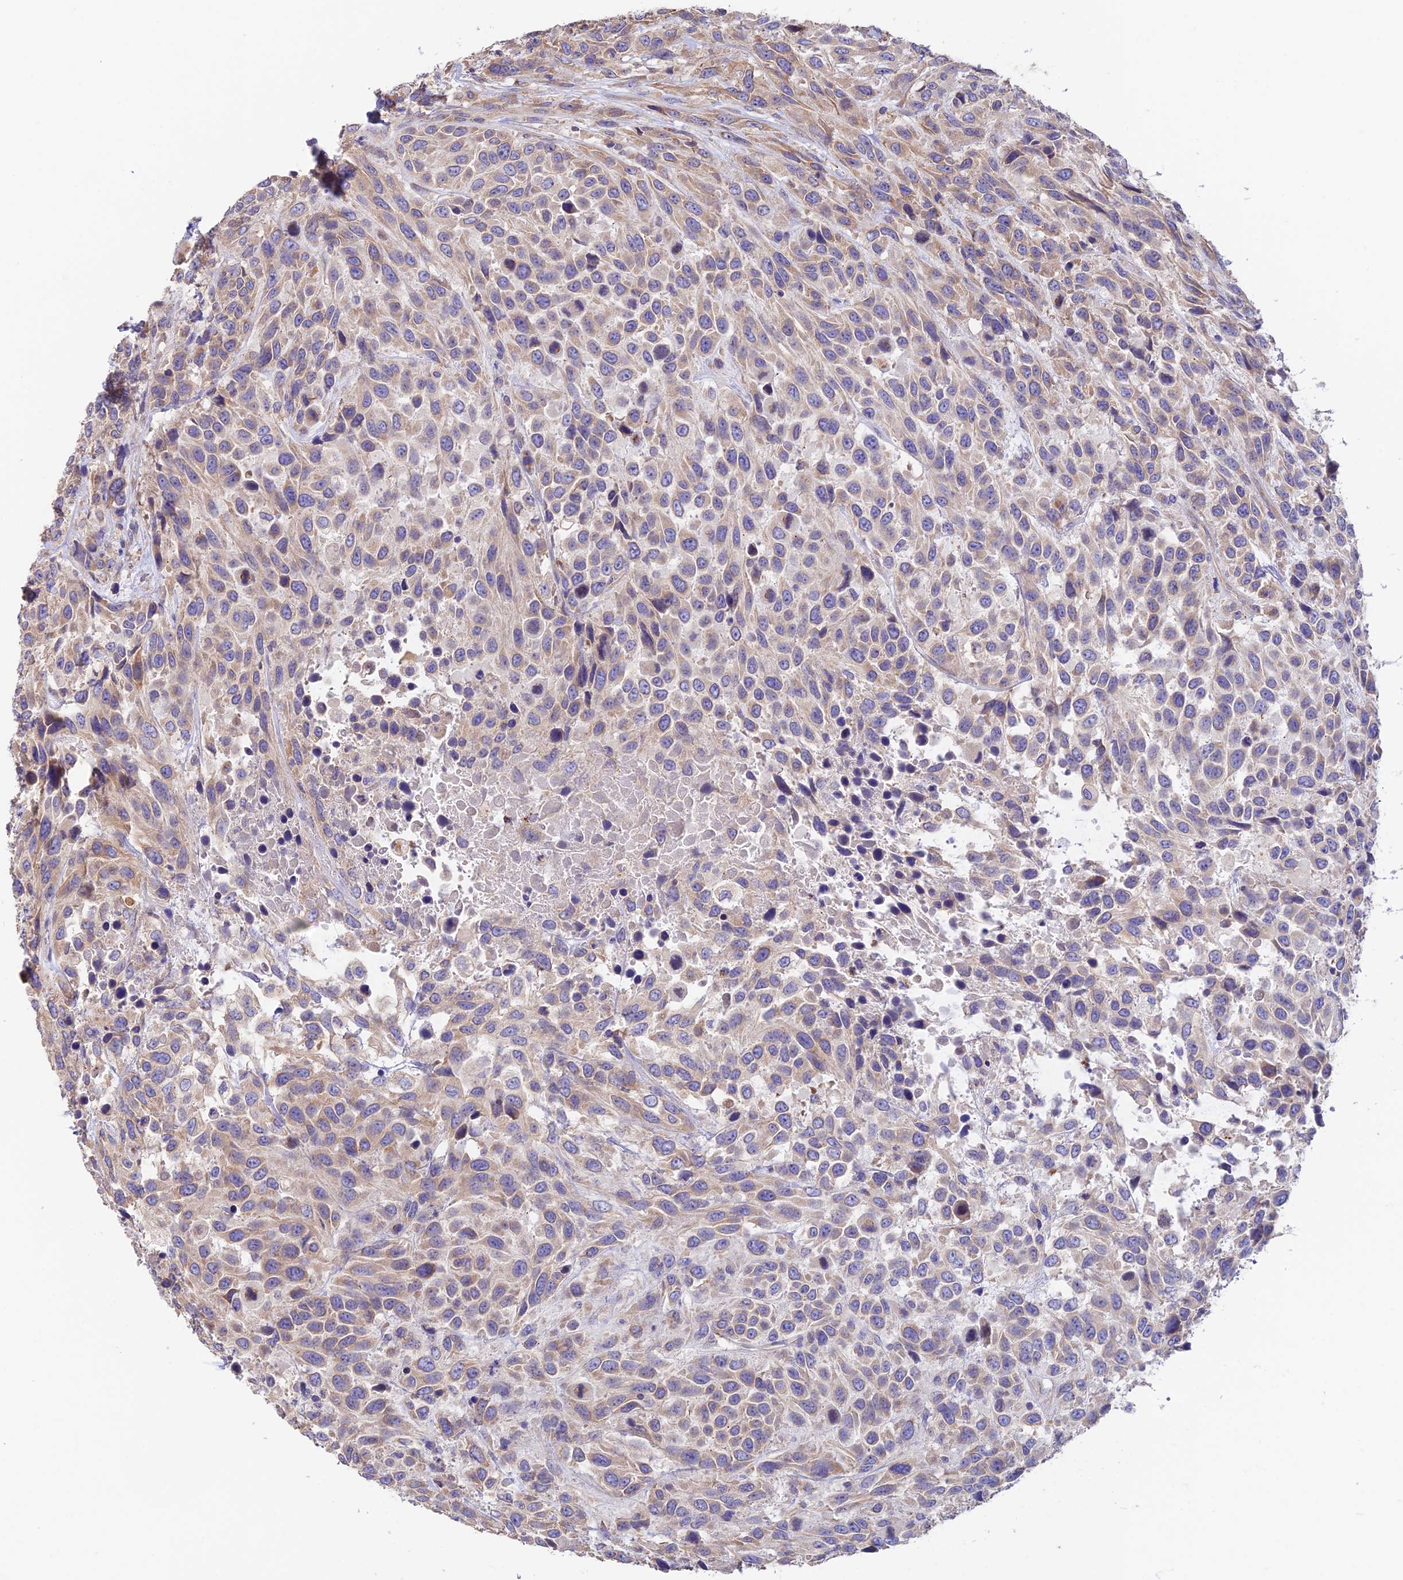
{"staining": {"intensity": "moderate", "quantity": "25%-75%", "location": "cytoplasmic/membranous"}, "tissue": "urothelial cancer", "cell_type": "Tumor cells", "image_type": "cancer", "snomed": [{"axis": "morphology", "description": "Urothelial carcinoma, High grade"}, {"axis": "topography", "description": "Urinary bladder"}], "caption": "Human urothelial cancer stained with a brown dye shows moderate cytoplasmic/membranous positive staining in approximately 25%-75% of tumor cells.", "gene": "EMC3", "patient": {"sex": "female", "age": 70}}